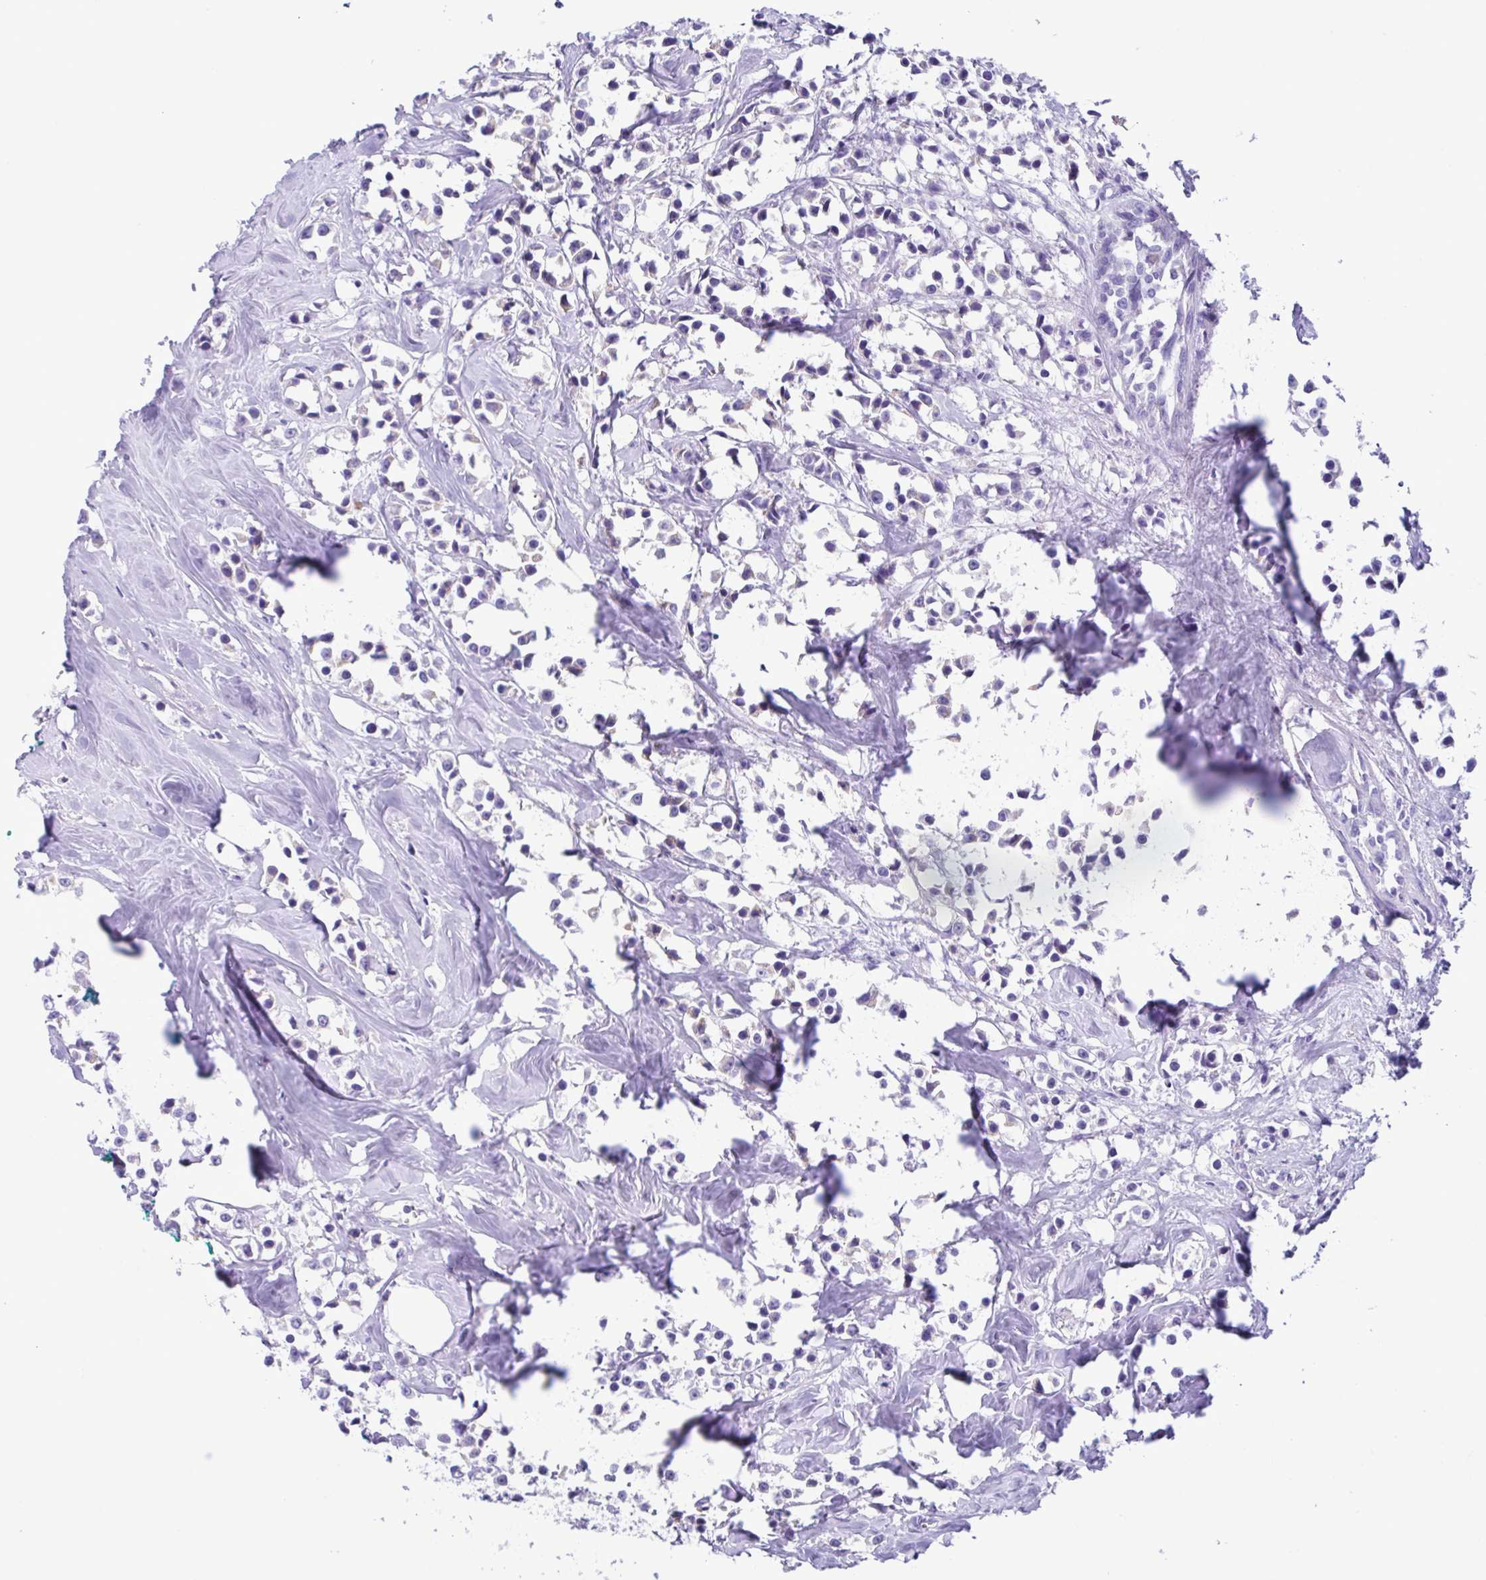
{"staining": {"intensity": "negative", "quantity": "none", "location": "none"}, "tissue": "breast cancer", "cell_type": "Tumor cells", "image_type": "cancer", "snomed": [{"axis": "morphology", "description": "Duct carcinoma"}, {"axis": "topography", "description": "Breast"}], "caption": "Breast cancer stained for a protein using immunohistochemistry (IHC) displays no positivity tumor cells.", "gene": "ACTRT3", "patient": {"sex": "female", "age": 80}}